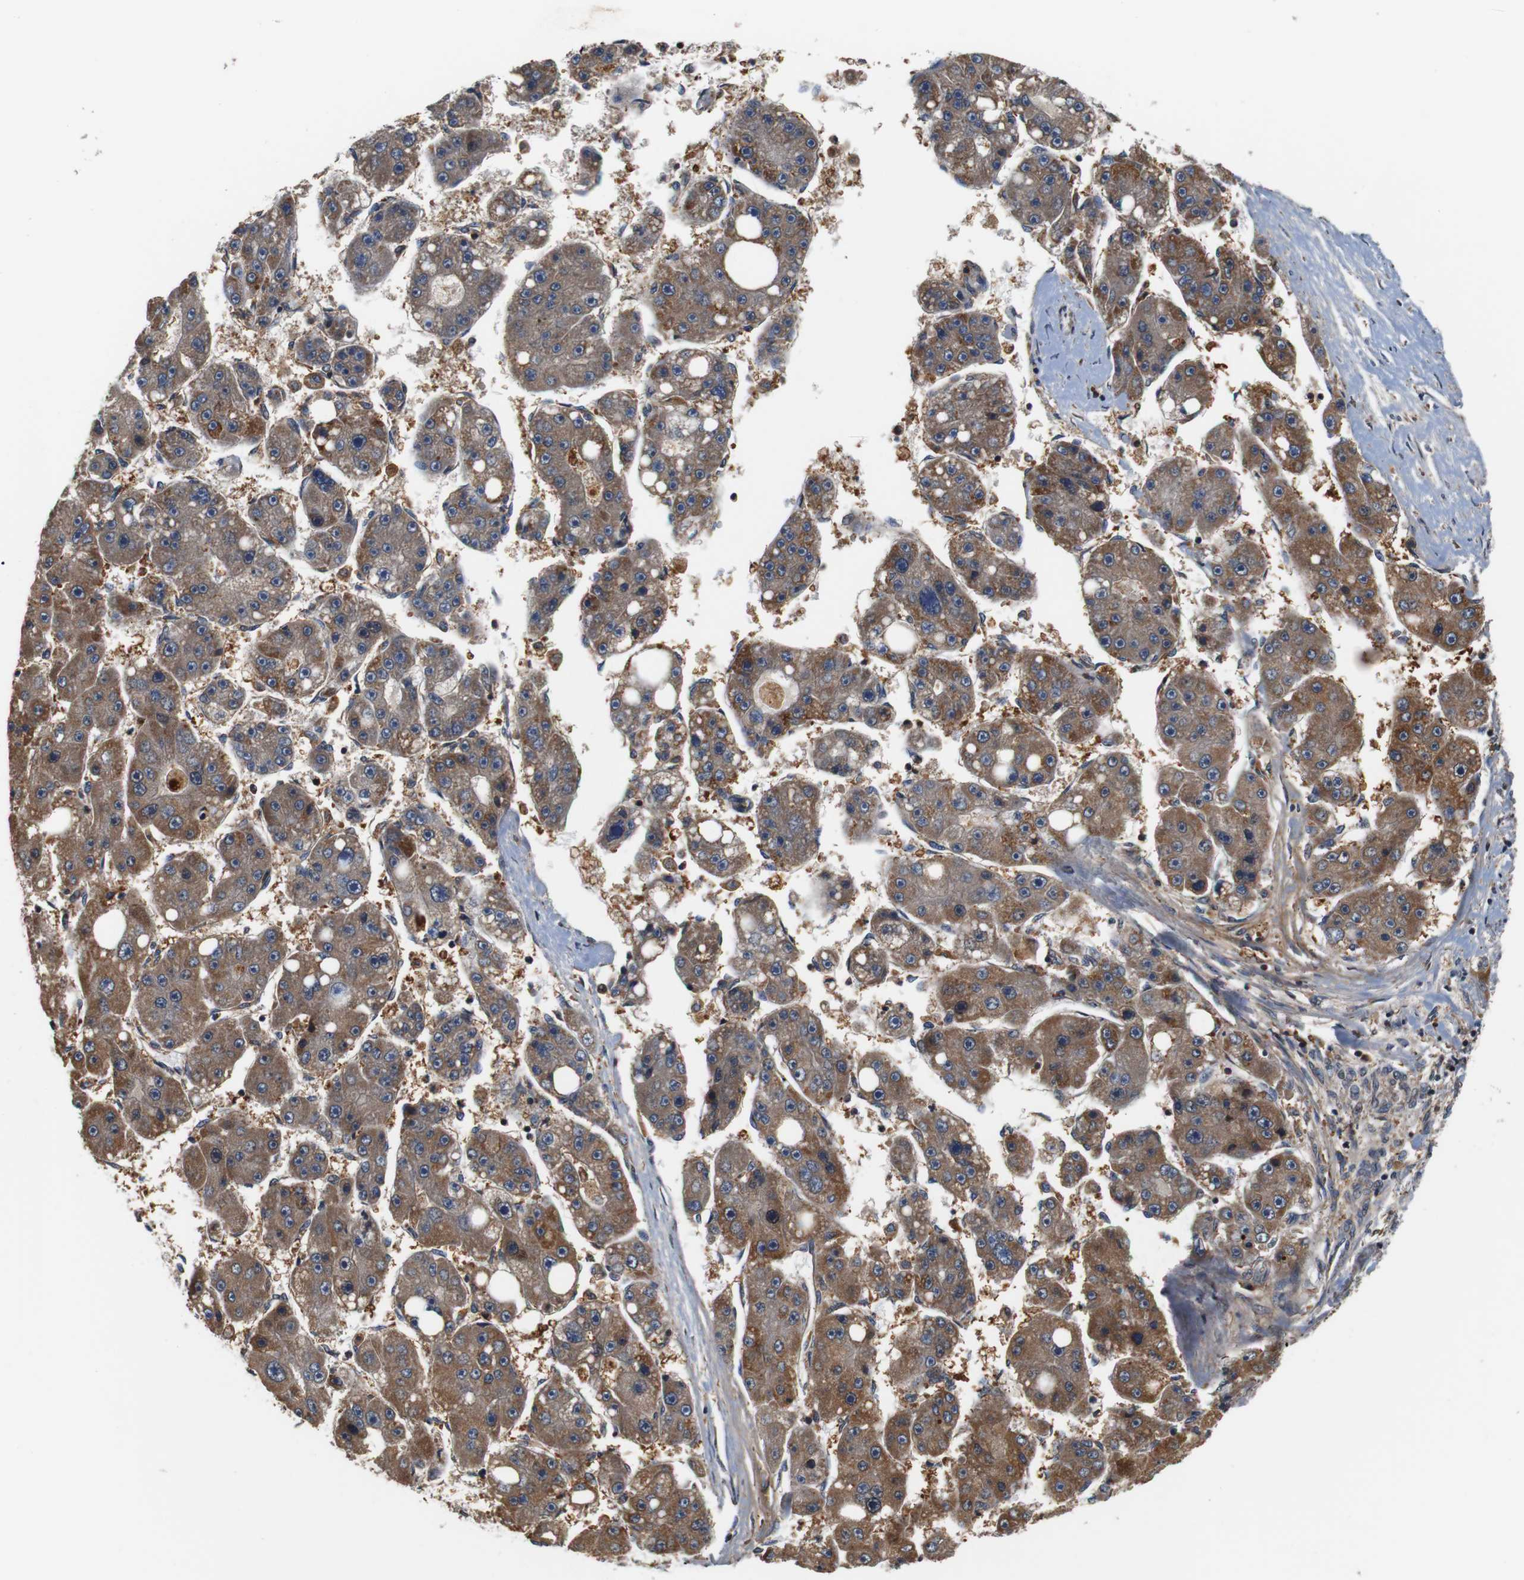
{"staining": {"intensity": "moderate", "quantity": ">75%", "location": "cytoplasmic/membranous"}, "tissue": "liver cancer", "cell_type": "Tumor cells", "image_type": "cancer", "snomed": [{"axis": "morphology", "description": "Carcinoma, Hepatocellular, NOS"}, {"axis": "topography", "description": "Liver"}], "caption": "This histopathology image displays liver hepatocellular carcinoma stained with immunohistochemistry to label a protein in brown. The cytoplasmic/membranous of tumor cells show moderate positivity for the protein. Nuclei are counter-stained blue.", "gene": "LRP4", "patient": {"sex": "female", "age": 61}}